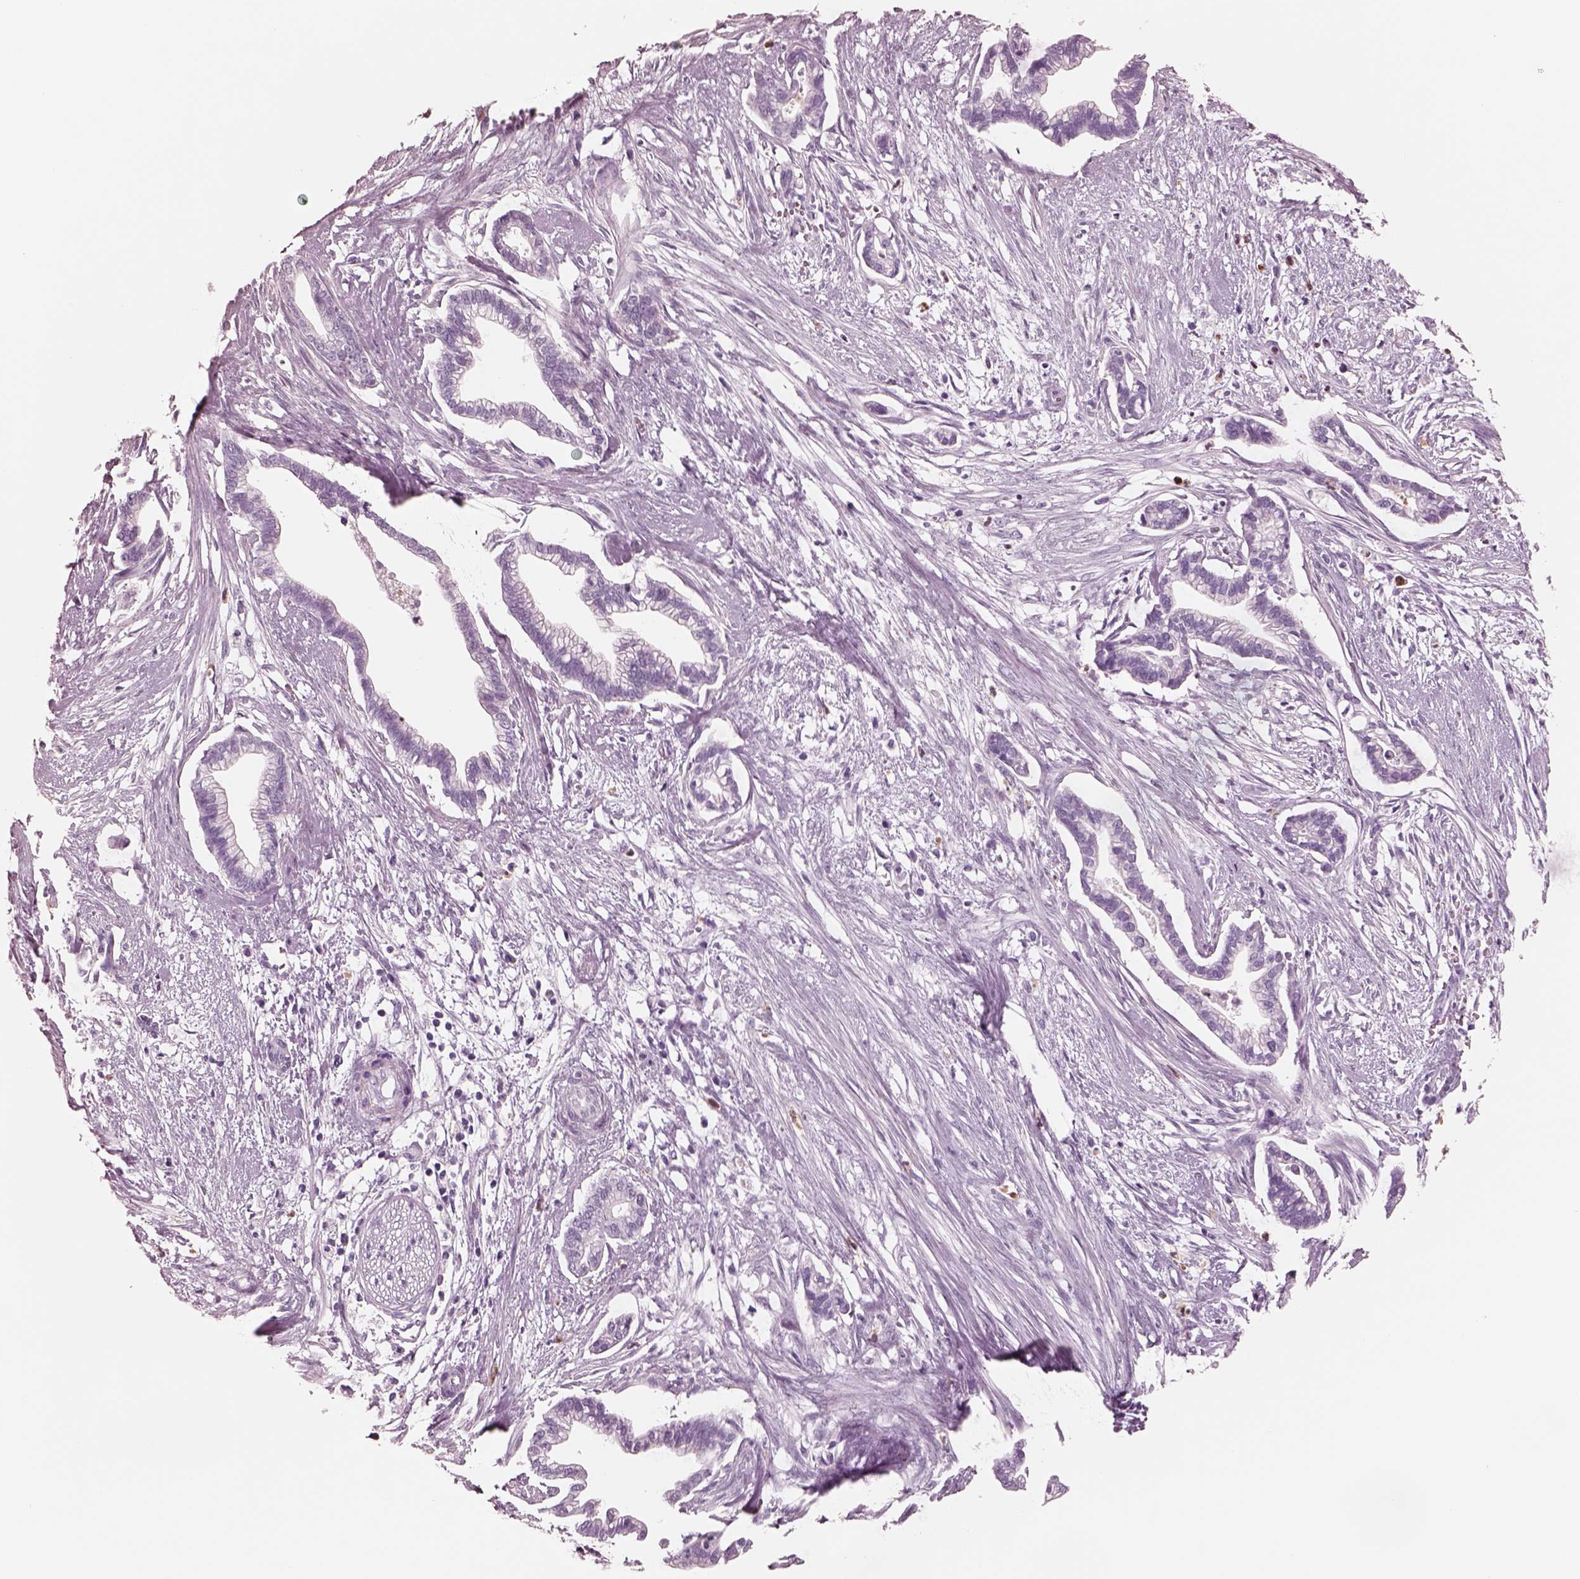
{"staining": {"intensity": "negative", "quantity": "none", "location": "none"}, "tissue": "cervical cancer", "cell_type": "Tumor cells", "image_type": "cancer", "snomed": [{"axis": "morphology", "description": "Adenocarcinoma, NOS"}, {"axis": "topography", "description": "Cervix"}], "caption": "A micrograph of human cervical adenocarcinoma is negative for staining in tumor cells.", "gene": "ELANE", "patient": {"sex": "female", "age": 62}}